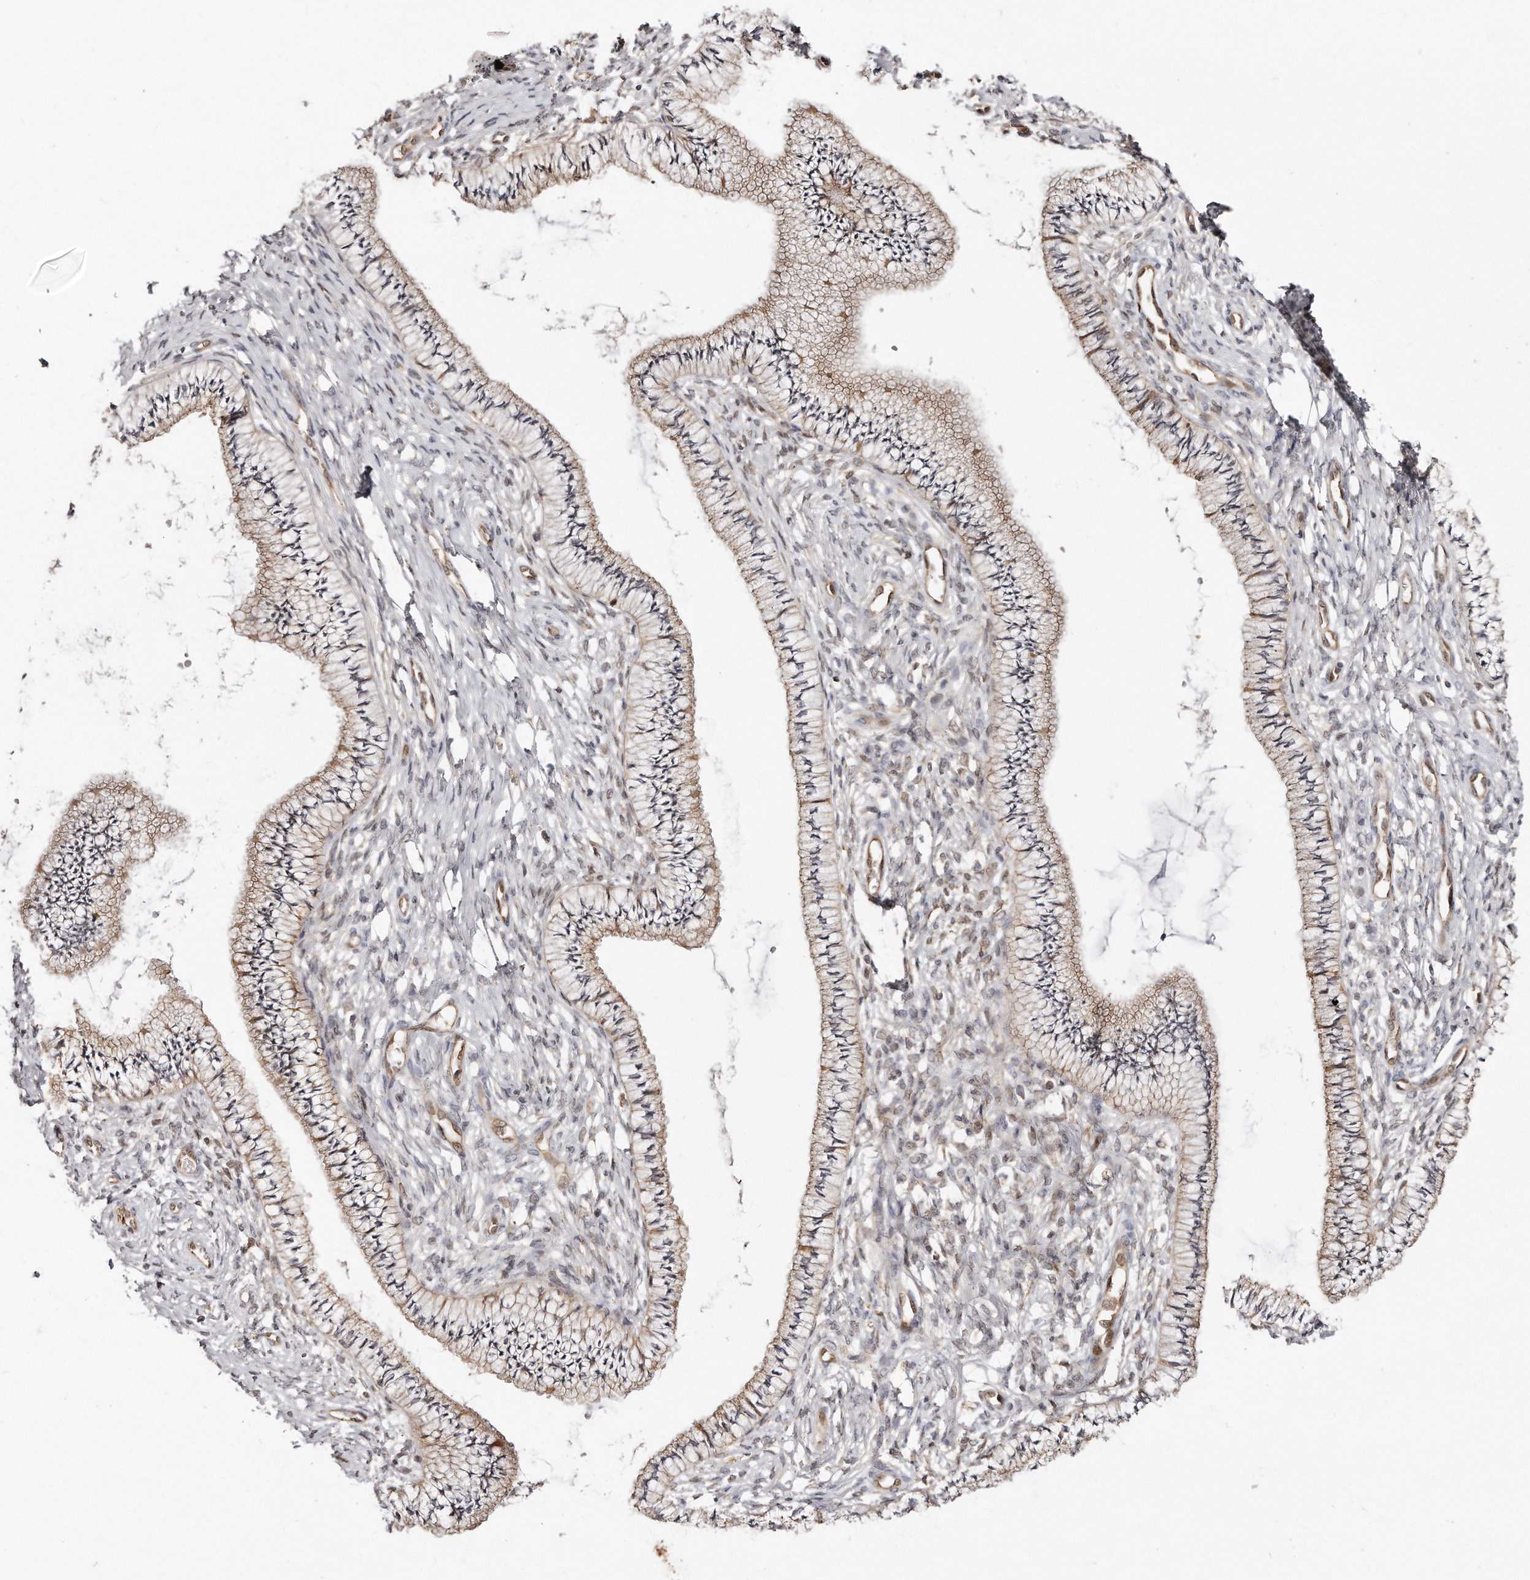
{"staining": {"intensity": "moderate", "quantity": ">75%", "location": "cytoplasmic/membranous"}, "tissue": "cervix", "cell_type": "Glandular cells", "image_type": "normal", "snomed": [{"axis": "morphology", "description": "Normal tissue, NOS"}, {"axis": "topography", "description": "Cervix"}], "caption": "Glandular cells show moderate cytoplasmic/membranous positivity in about >75% of cells in benign cervix.", "gene": "GBP4", "patient": {"sex": "female", "age": 36}}